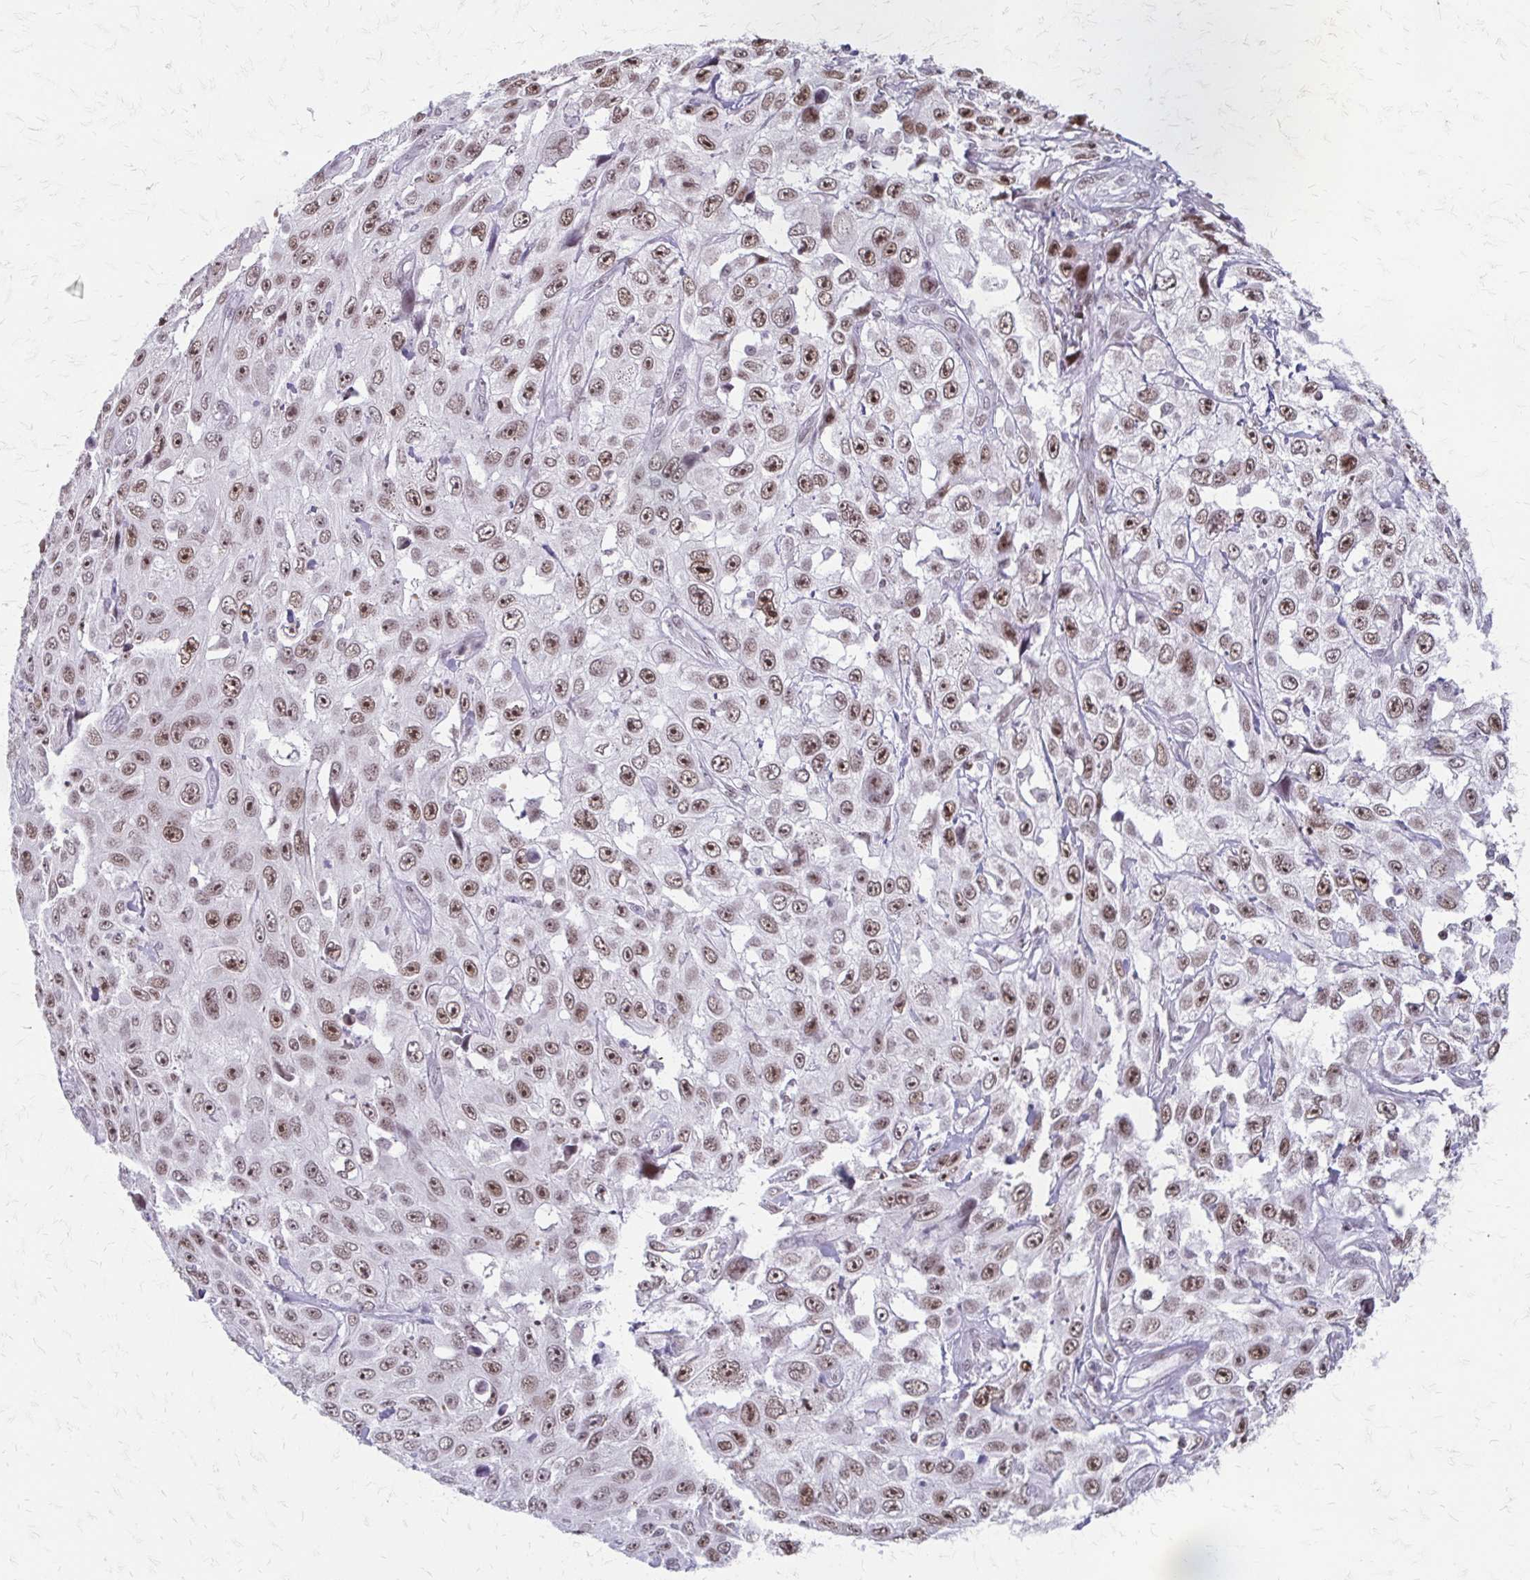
{"staining": {"intensity": "moderate", "quantity": ">75%", "location": "nuclear"}, "tissue": "skin cancer", "cell_type": "Tumor cells", "image_type": "cancer", "snomed": [{"axis": "morphology", "description": "Squamous cell carcinoma, NOS"}, {"axis": "topography", "description": "Skin"}], "caption": "The immunohistochemical stain labels moderate nuclear staining in tumor cells of skin cancer (squamous cell carcinoma) tissue.", "gene": "EED", "patient": {"sex": "male", "age": 82}}